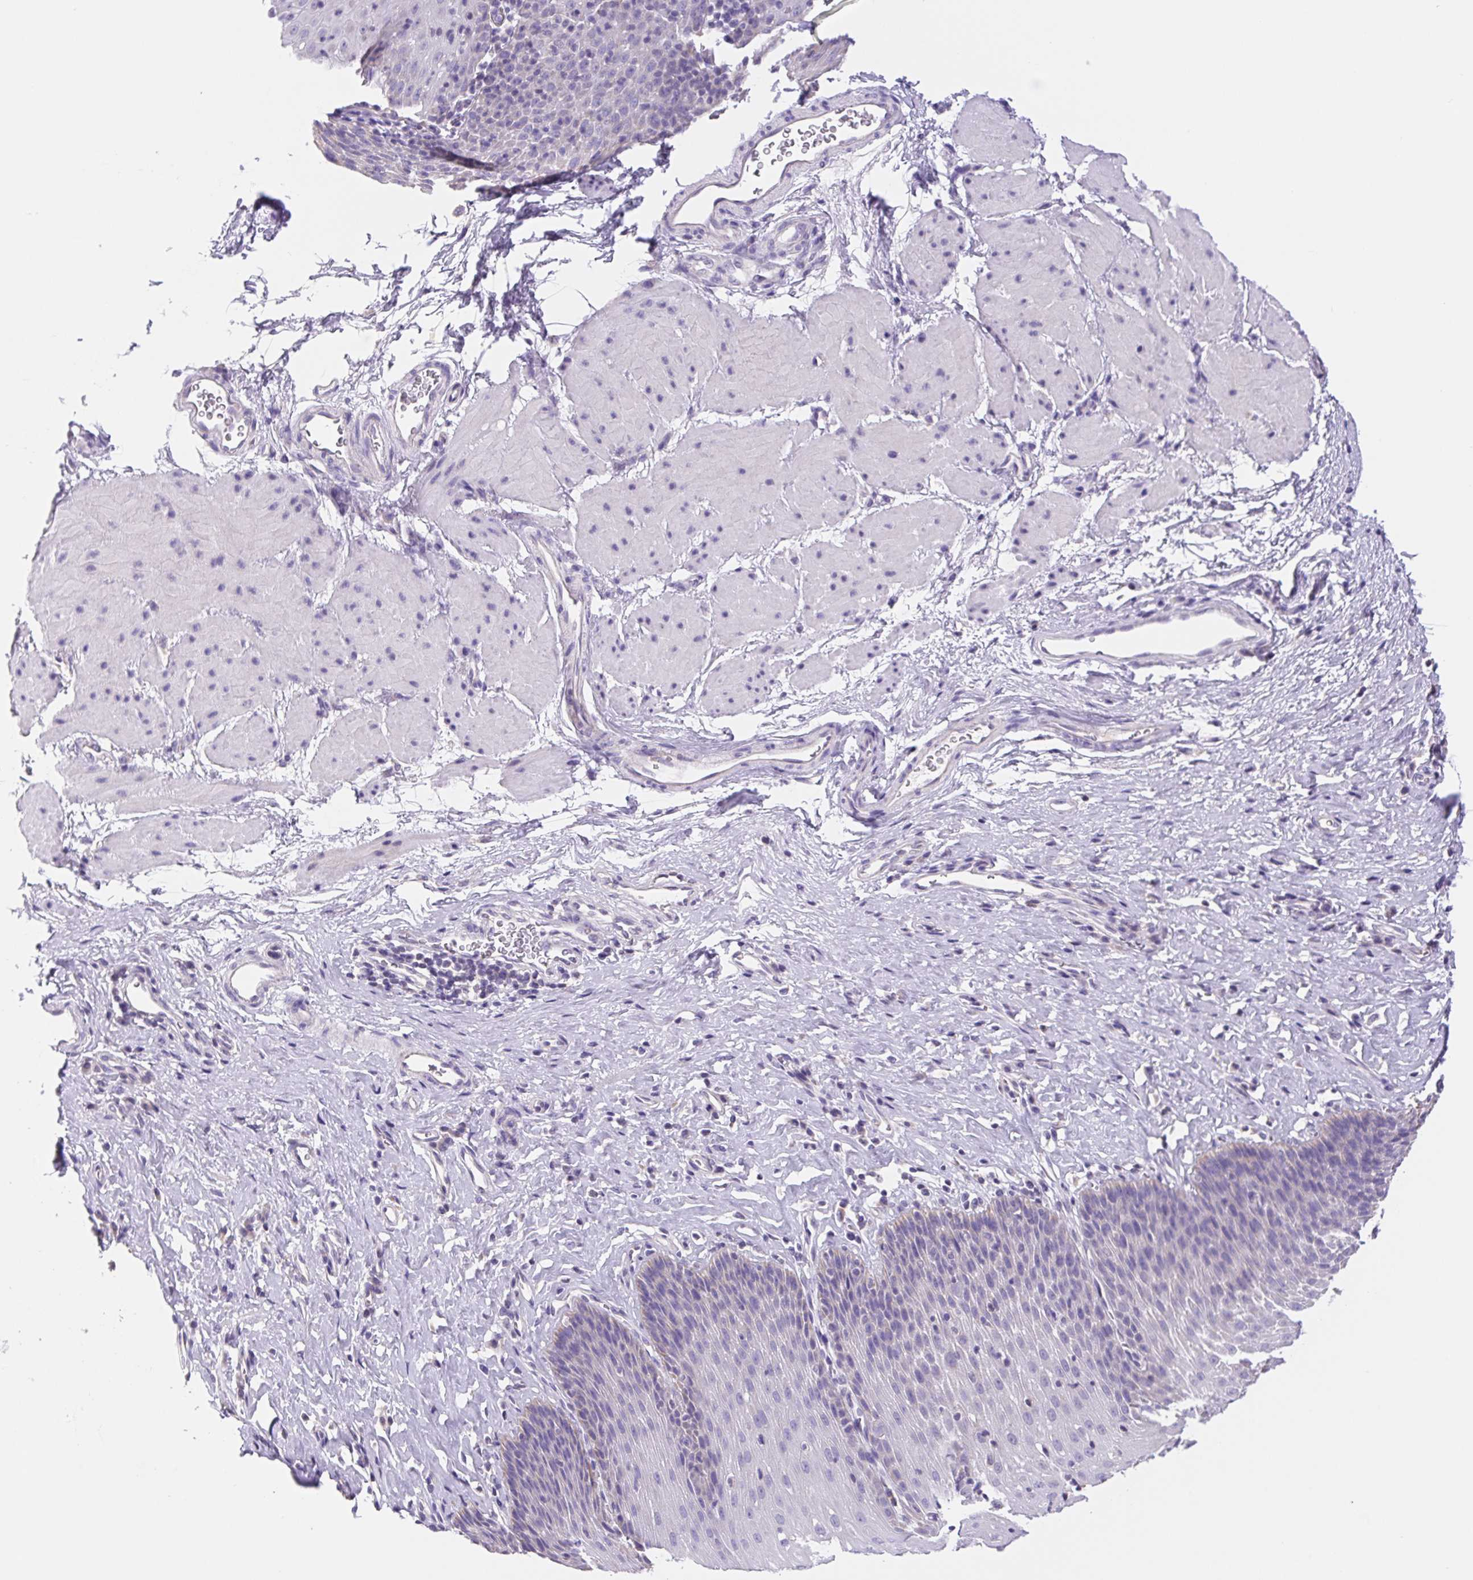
{"staining": {"intensity": "negative", "quantity": "none", "location": "none"}, "tissue": "esophagus", "cell_type": "Squamous epithelial cells", "image_type": "normal", "snomed": [{"axis": "morphology", "description": "Normal tissue, NOS"}, {"axis": "topography", "description": "Esophagus"}], "caption": "Immunohistochemistry of benign esophagus exhibits no staining in squamous epithelial cells. The staining is performed using DAB (3,3'-diaminobenzidine) brown chromogen with nuclei counter-stained in using hematoxylin.", "gene": "FKBP6", "patient": {"sex": "female", "age": 61}}